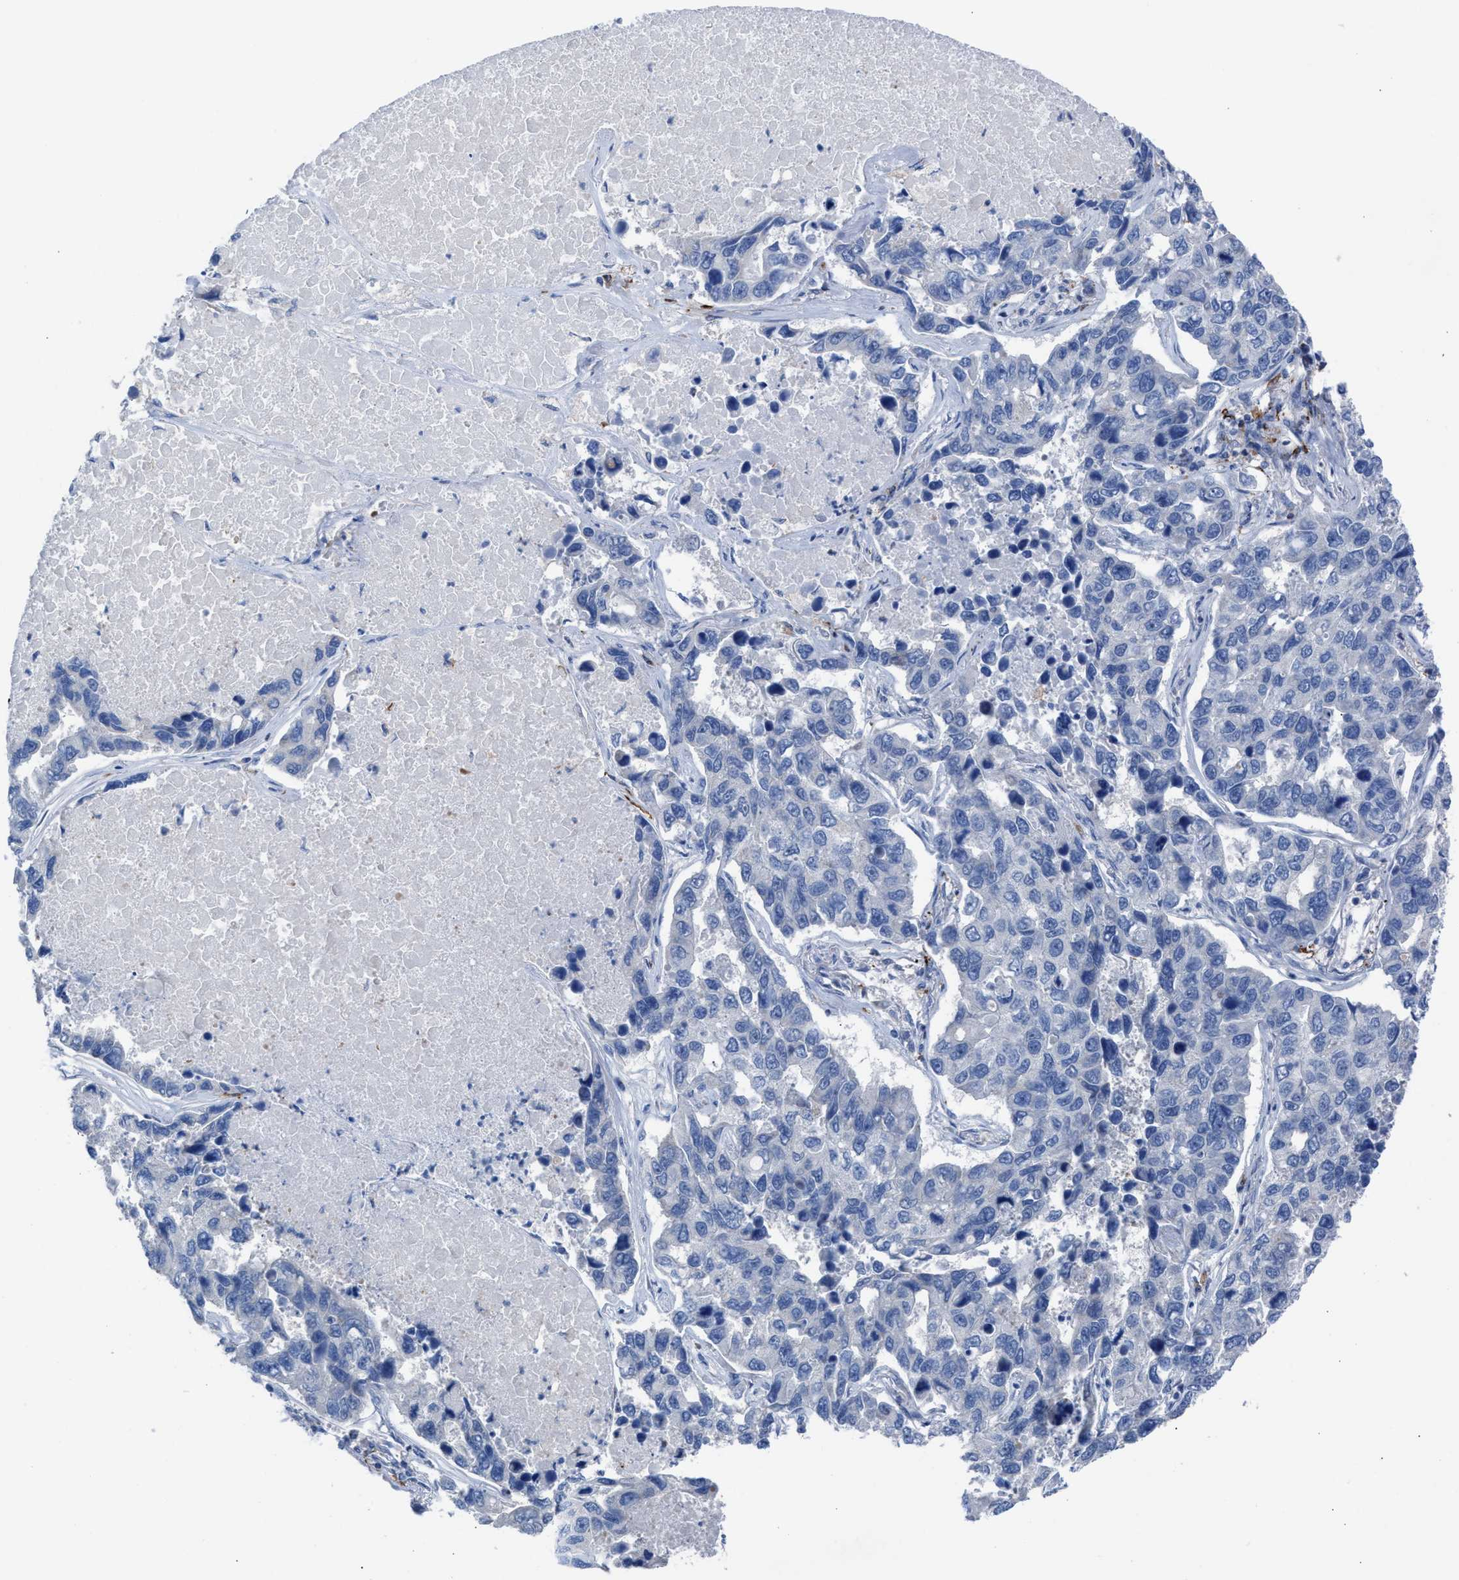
{"staining": {"intensity": "negative", "quantity": "none", "location": "none"}, "tissue": "lung cancer", "cell_type": "Tumor cells", "image_type": "cancer", "snomed": [{"axis": "morphology", "description": "Adenocarcinoma, NOS"}, {"axis": "topography", "description": "Lung"}], "caption": "This is an immunohistochemistry (IHC) image of lung cancer. There is no expression in tumor cells.", "gene": "SLC47A1", "patient": {"sex": "male", "age": 64}}